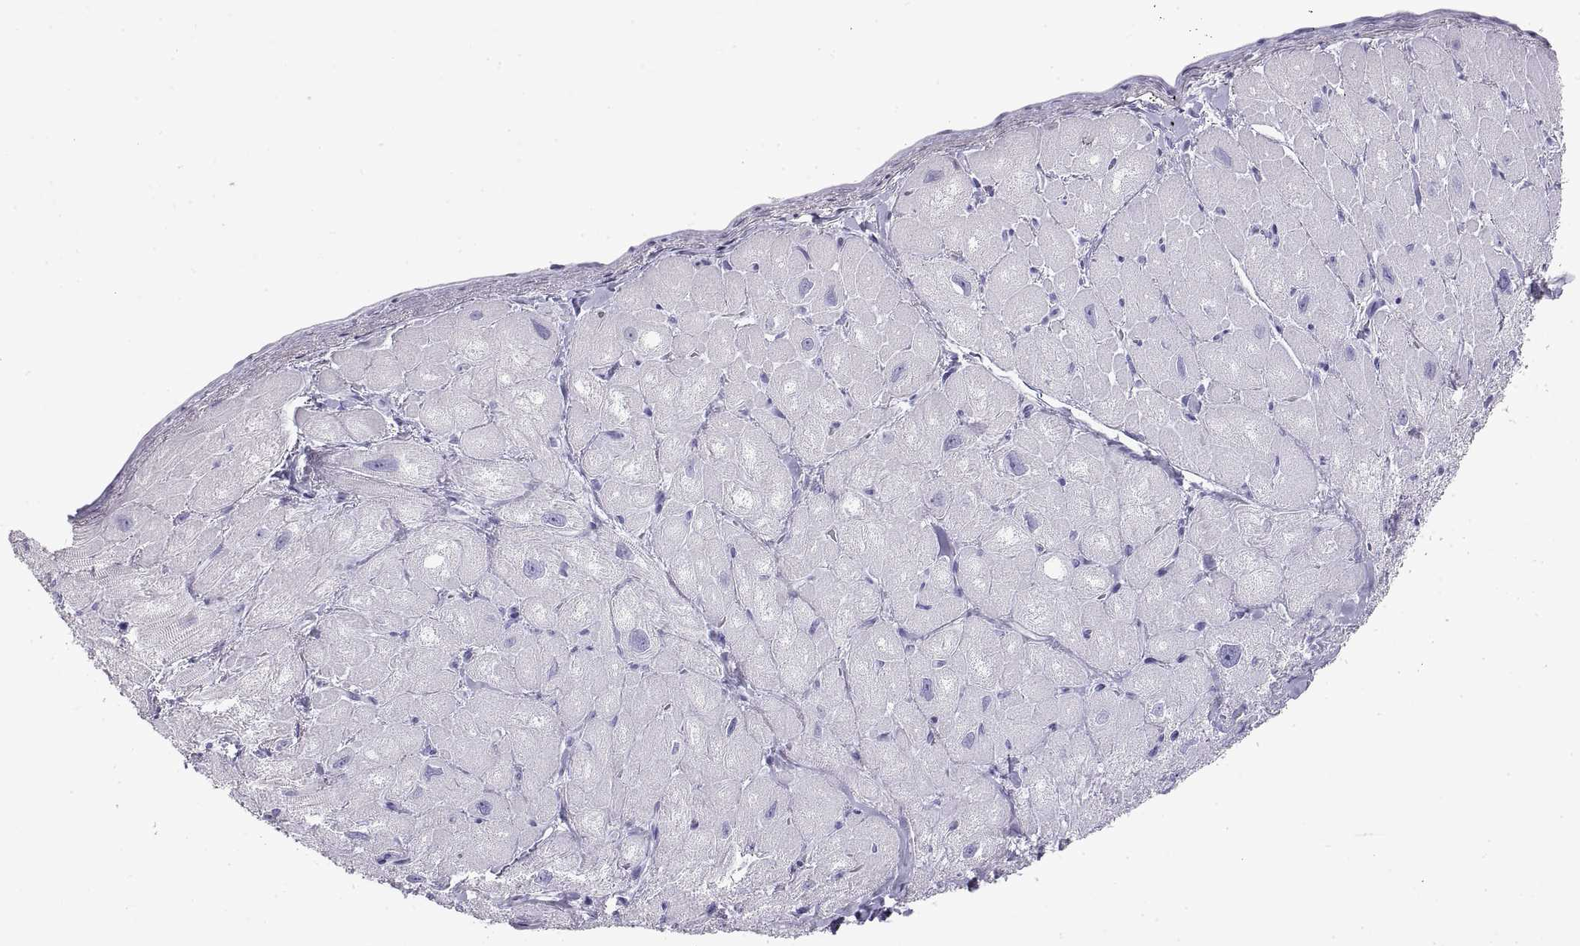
{"staining": {"intensity": "negative", "quantity": "none", "location": "none"}, "tissue": "heart muscle", "cell_type": "Cardiomyocytes", "image_type": "normal", "snomed": [{"axis": "morphology", "description": "Normal tissue, NOS"}, {"axis": "topography", "description": "Heart"}], "caption": "This is an immunohistochemistry (IHC) histopathology image of unremarkable human heart muscle. There is no positivity in cardiomyocytes.", "gene": "RLBP1", "patient": {"sex": "male", "age": 60}}